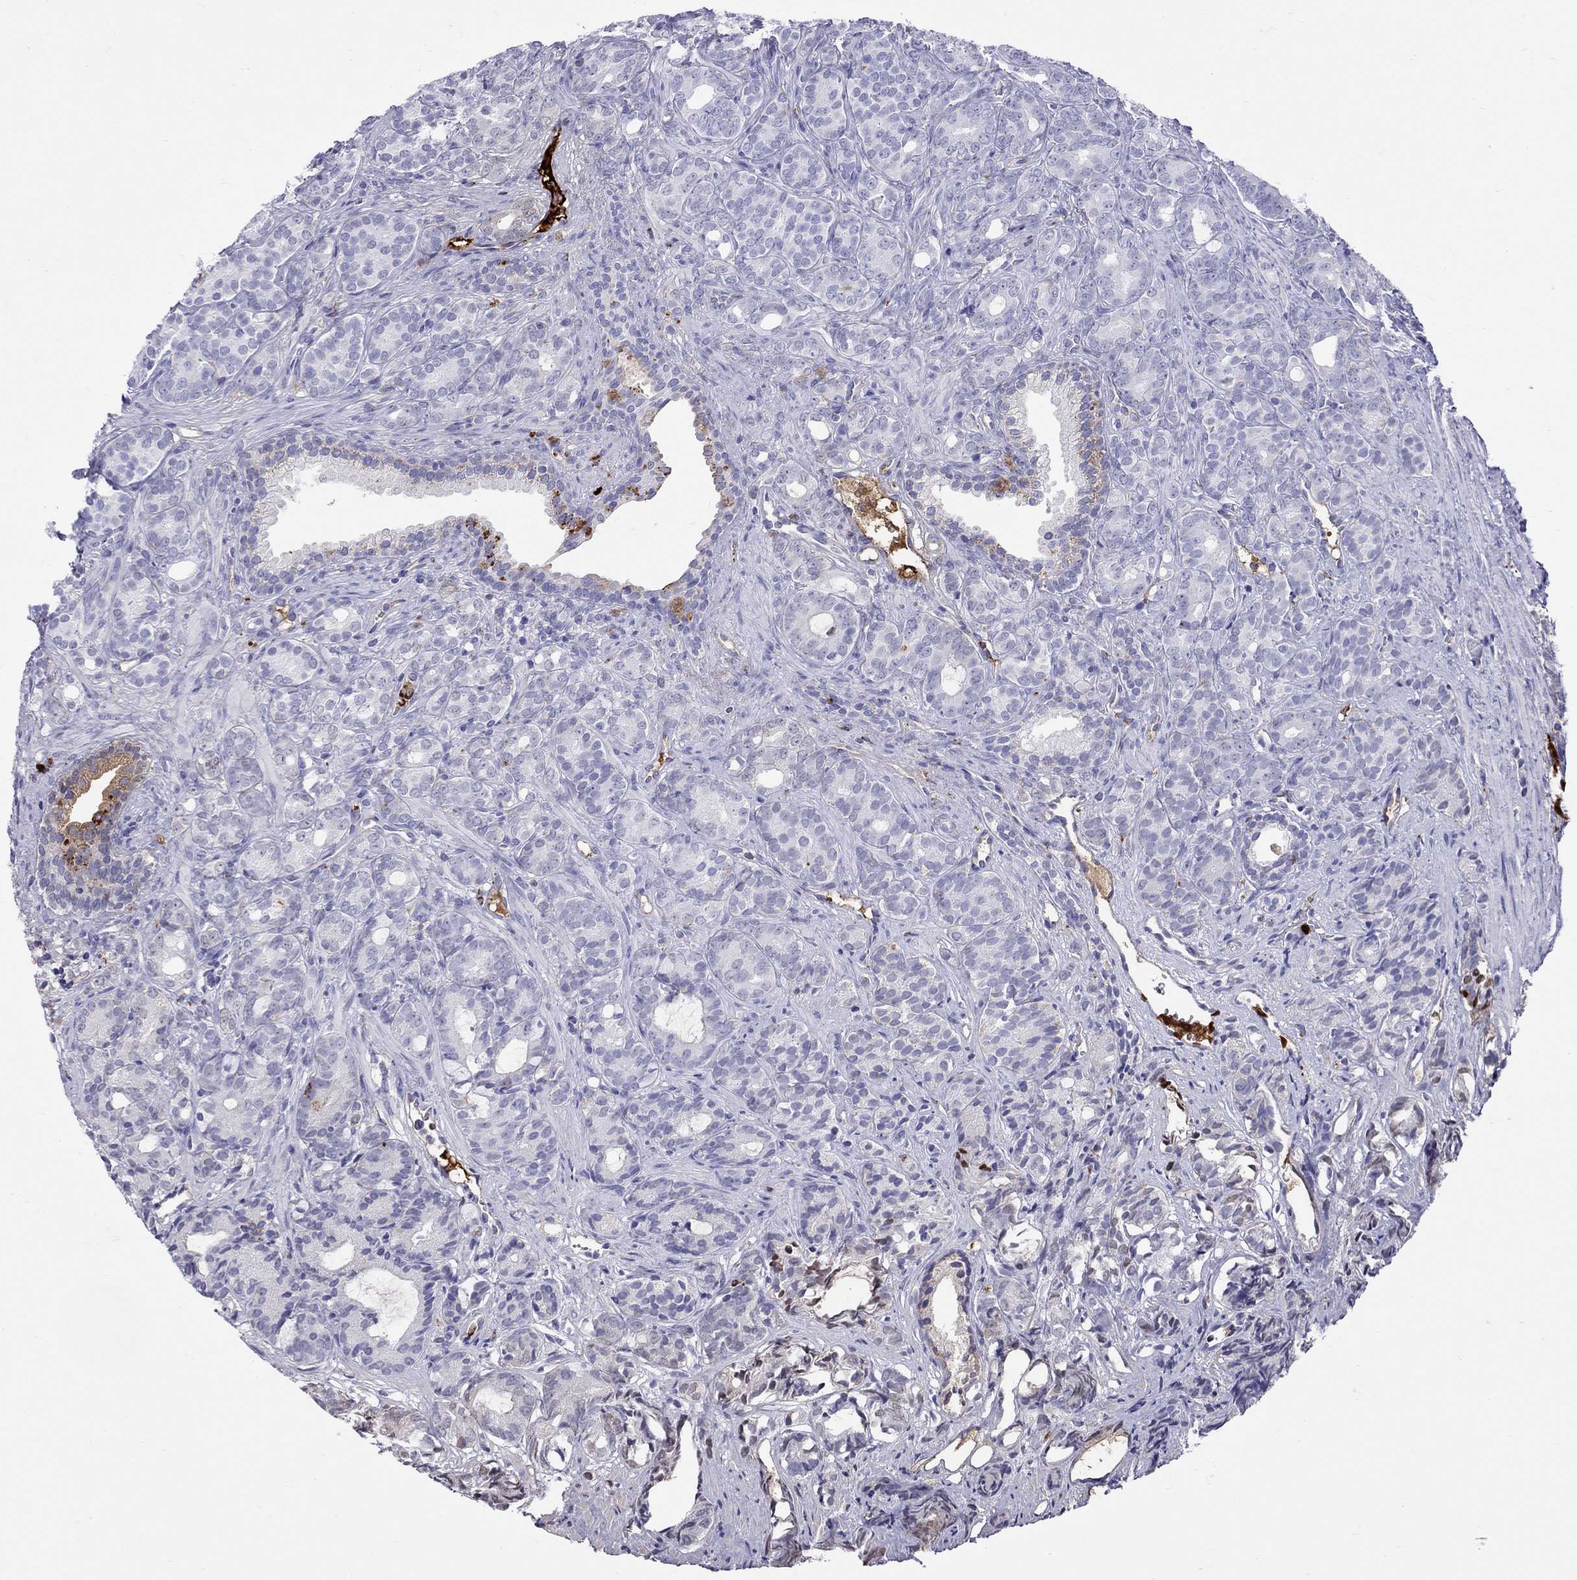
{"staining": {"intensity": "moderate", "quantity": "<25%", "location": "cytoplasmic/membranous"}, "tissue": "prostate cancer", "cell_type": "Tumor cells", "image_type": "cancer", "snomed": [{"axis": "morphology", "description": "Adenocarcinoma, High grade"}, {"axis": "topography", "description": "Prostate"}], "caption": "This image reveals immunohistochemistry staining of human prostate high-grade adenocarcinoma, with low moderate cytoplasmic/membranous staining in about <25% of tumor cells.", "gene": "SERPINA3", "patient": {"sex": "male", "age": 84}}